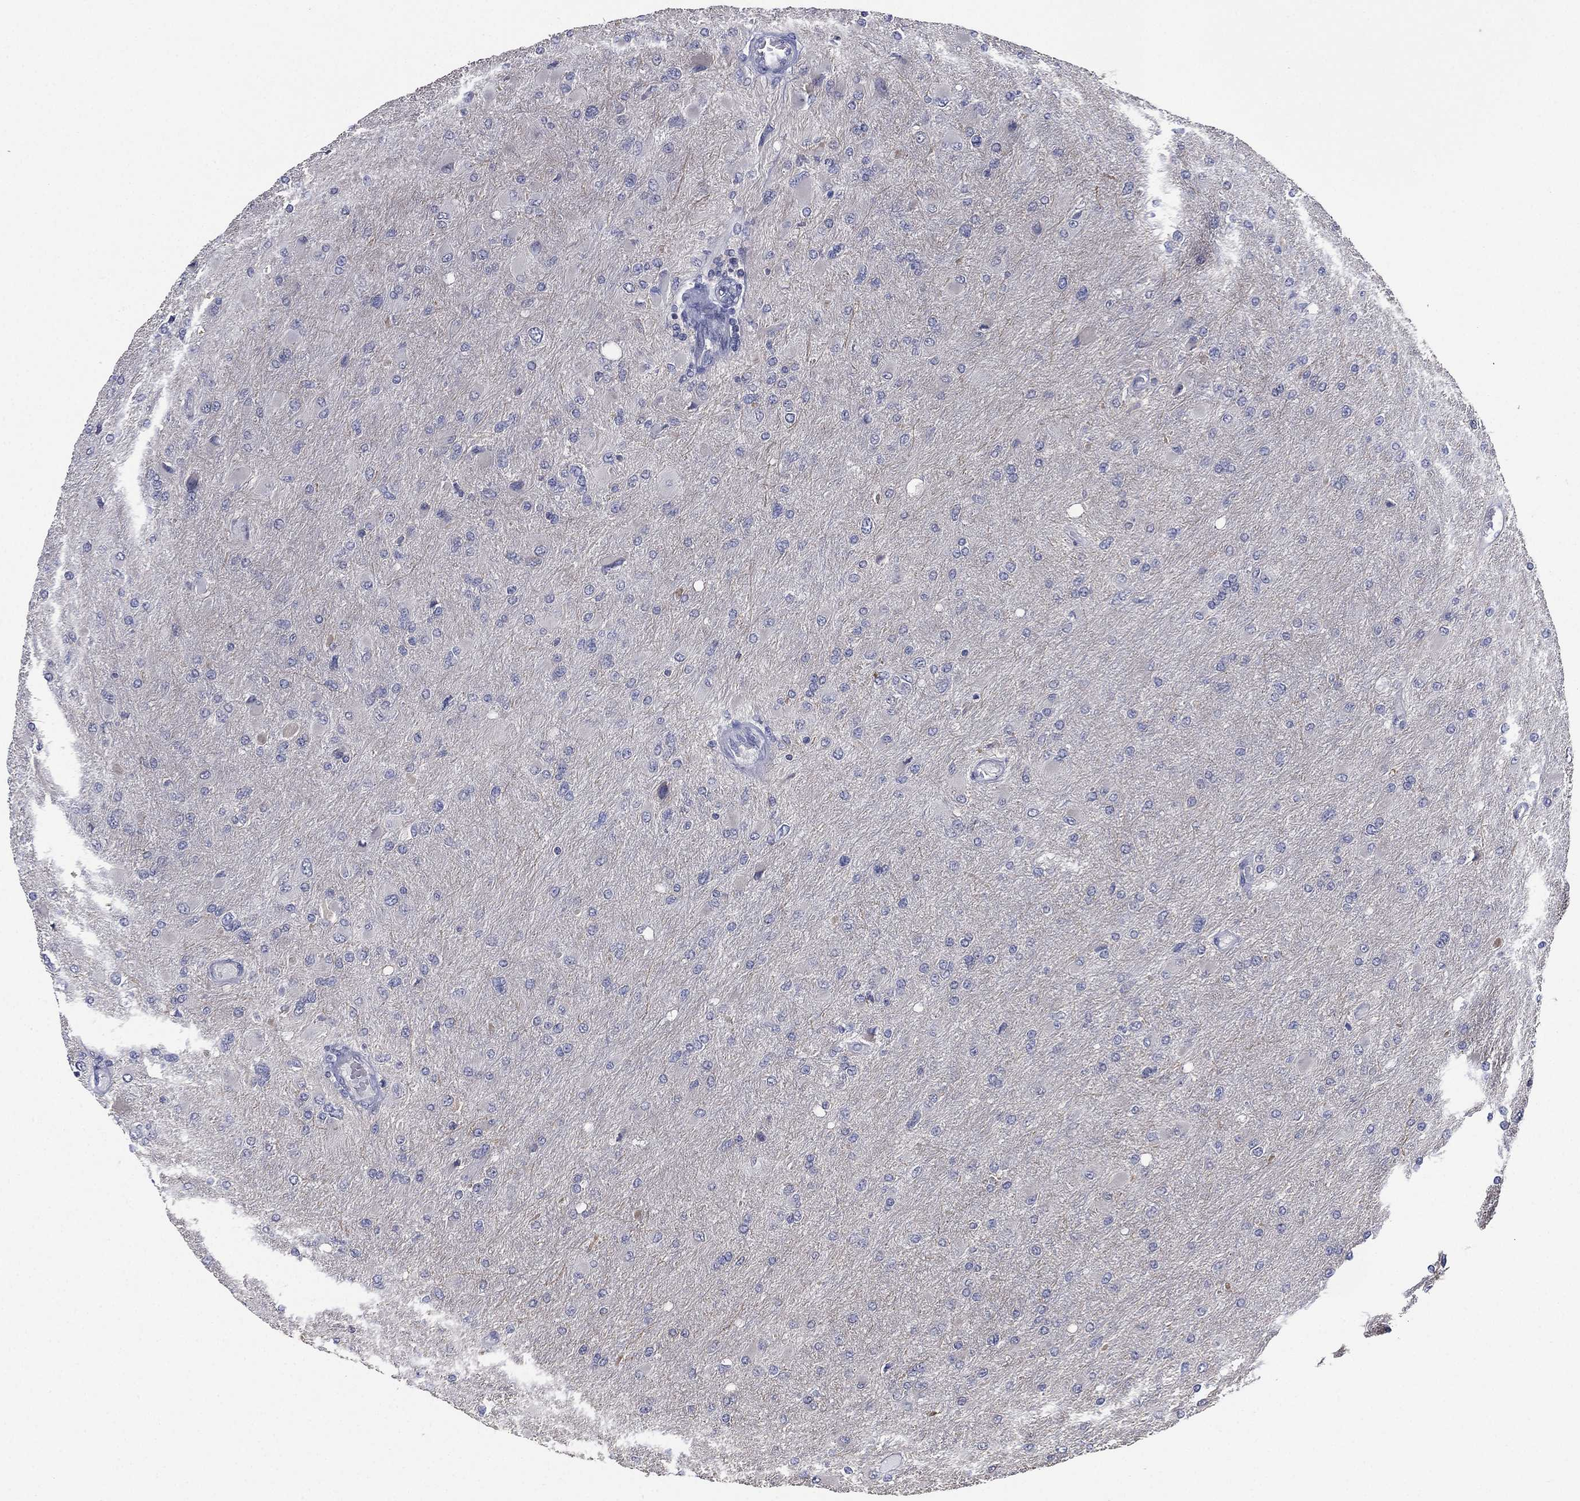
{"staining": {"intensity": "negative", "quantity": "none", "location": "none"}, "tissue": "glioma", "cell_type": "Tumor cells", "image_type": "cancer", "snomed": [{"axis": "morphology", "description": "Glioma, malignant, High grade"}, {"axis": "topography", "description": "Cerebral cortex"}], "caption": "Human glioma stained for a protein using immunohistochemistry reveals no staining in tumor cells.", "gene": "MPP7", "patient": {"sex": "female", "age": 36}}